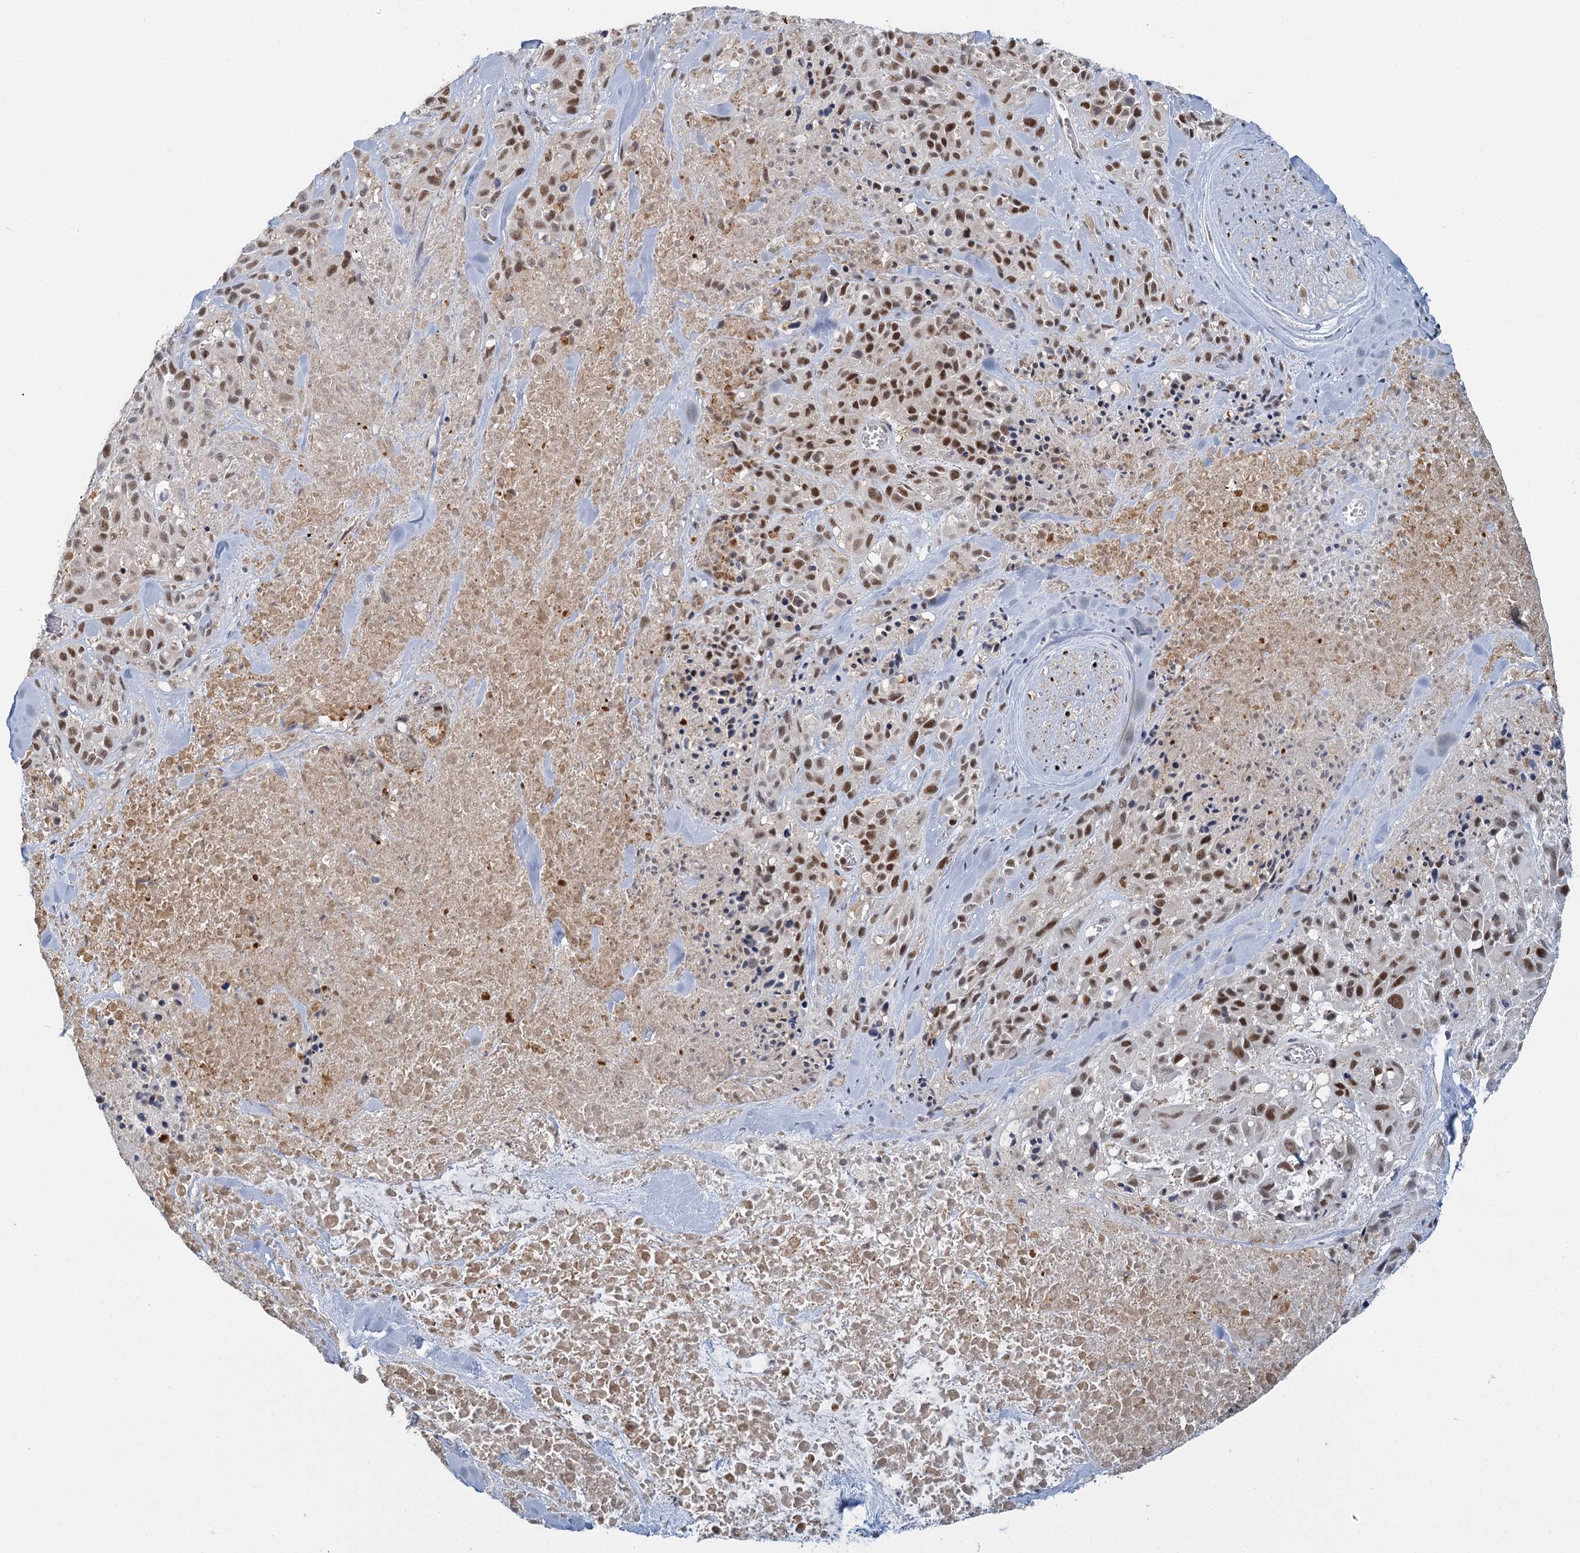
{"staining": {"intensity": "moderate", "quantity": ">75%", "location": "nuclear"}, "tissue": "melanoma", "cell_type": "Tumor cells", "image_type": "cancer", "snomed": [{"axis": "morphology", "description": "Malignant melanoma, Metastatic site"}, {"axis": "topography", "description": "Skin"}], "caption": "Immunohistochemical staining of human melanoma displays medium levels of moderate nuclear positivity in approximately >75% of tumor cells.", "gene": "GPATCH11", "patient": {"sex": "female", "age": 81}}